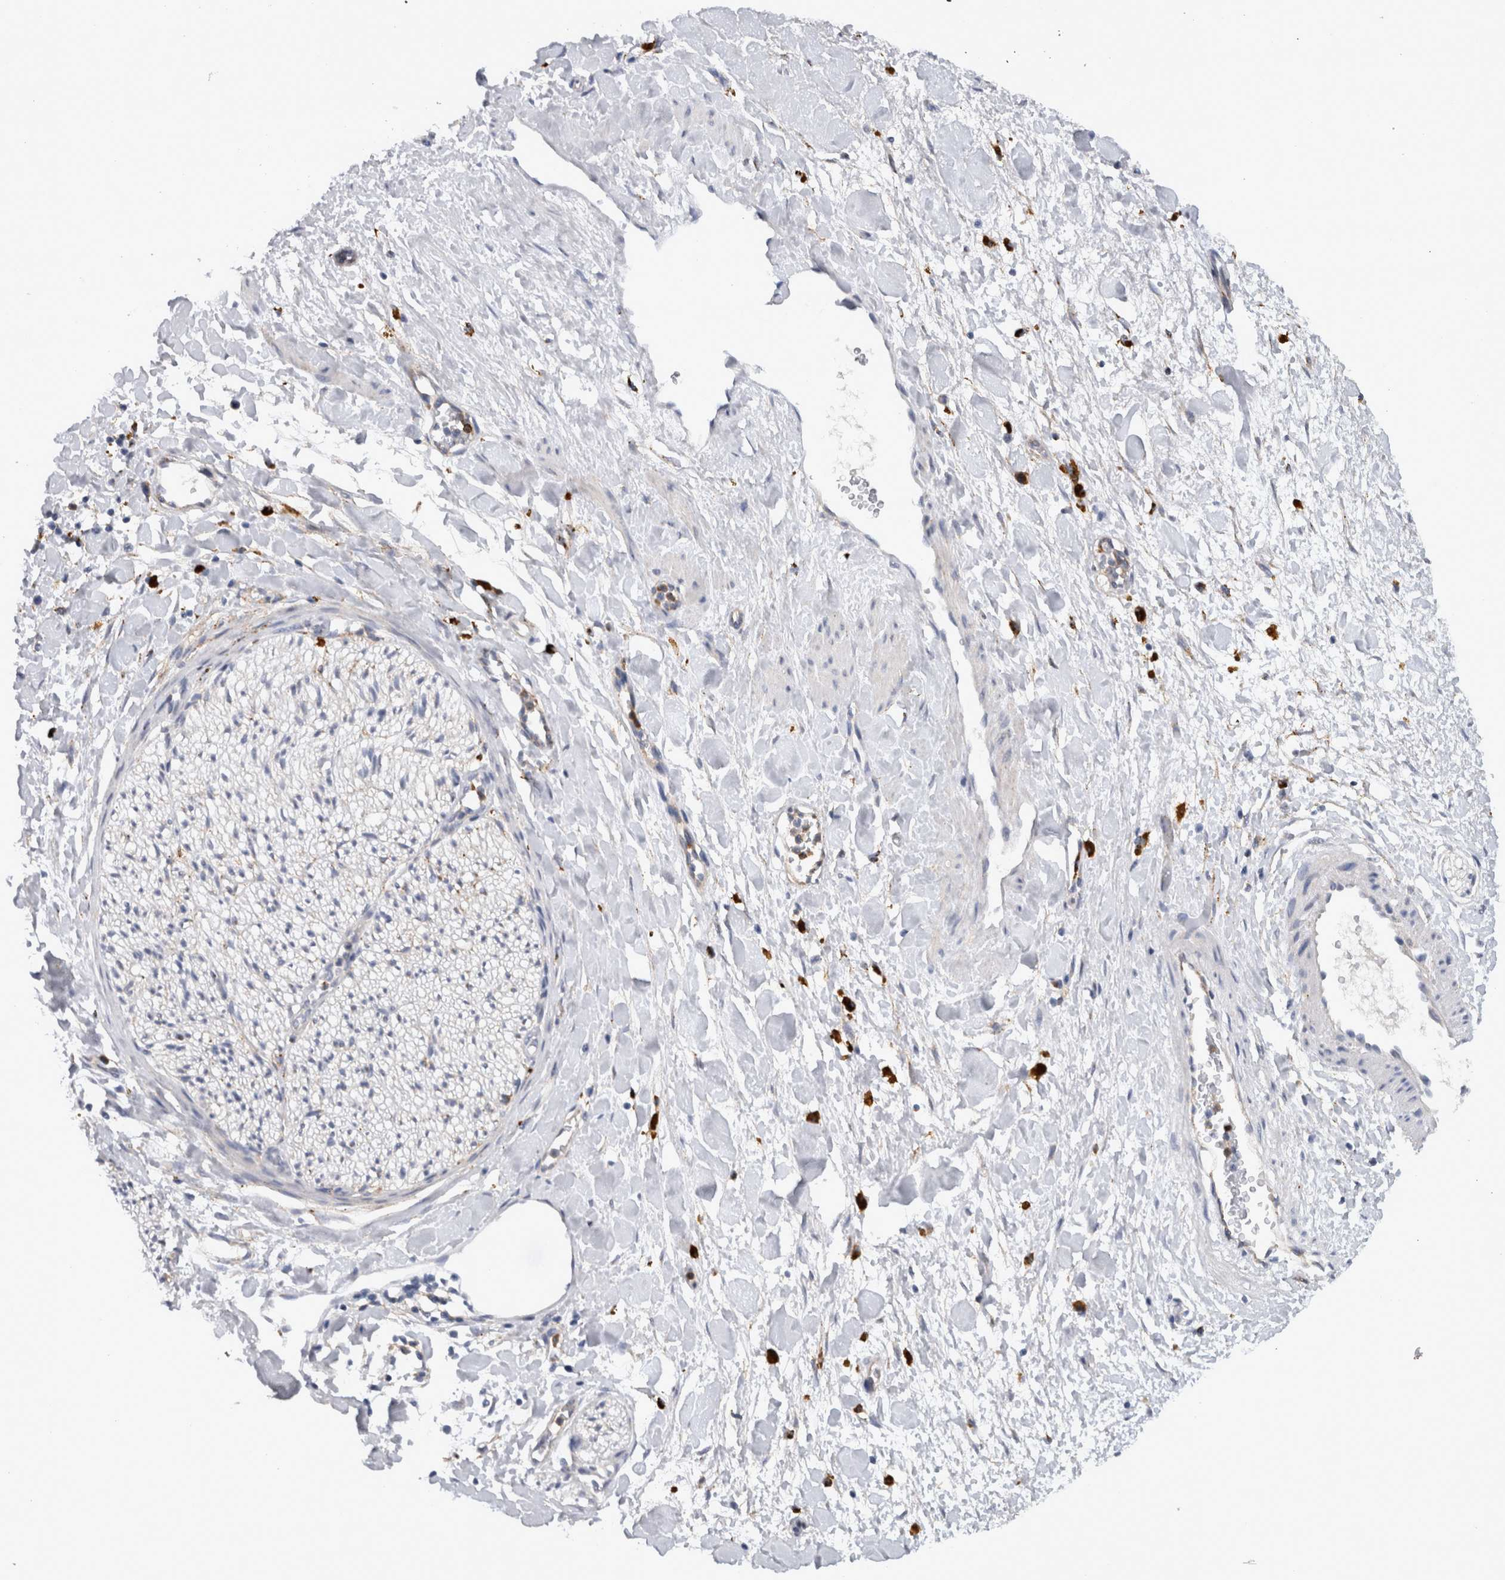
{"staining": {"intensity": "negative", "quantity": "none", "location": "none"}, "tissue": "adipose tissue", "cell_type": "Adipocytes", "image_type": "normal", "snomed": [{"axis": "morphology", "description": "Normal tissue, NOS"}, {"axis": "topography", "description": "Kidney"}, {"axis": "topography", "description": "Peripheral nerve tissue"}], "caption": "This is a photomicrograph of immunohistochemistry (IHC) staining of benign adipose tissue, which shows no positivity in adipocytes.", "gene": "CD63", "patient": {"sex": "male", "age": 7}}